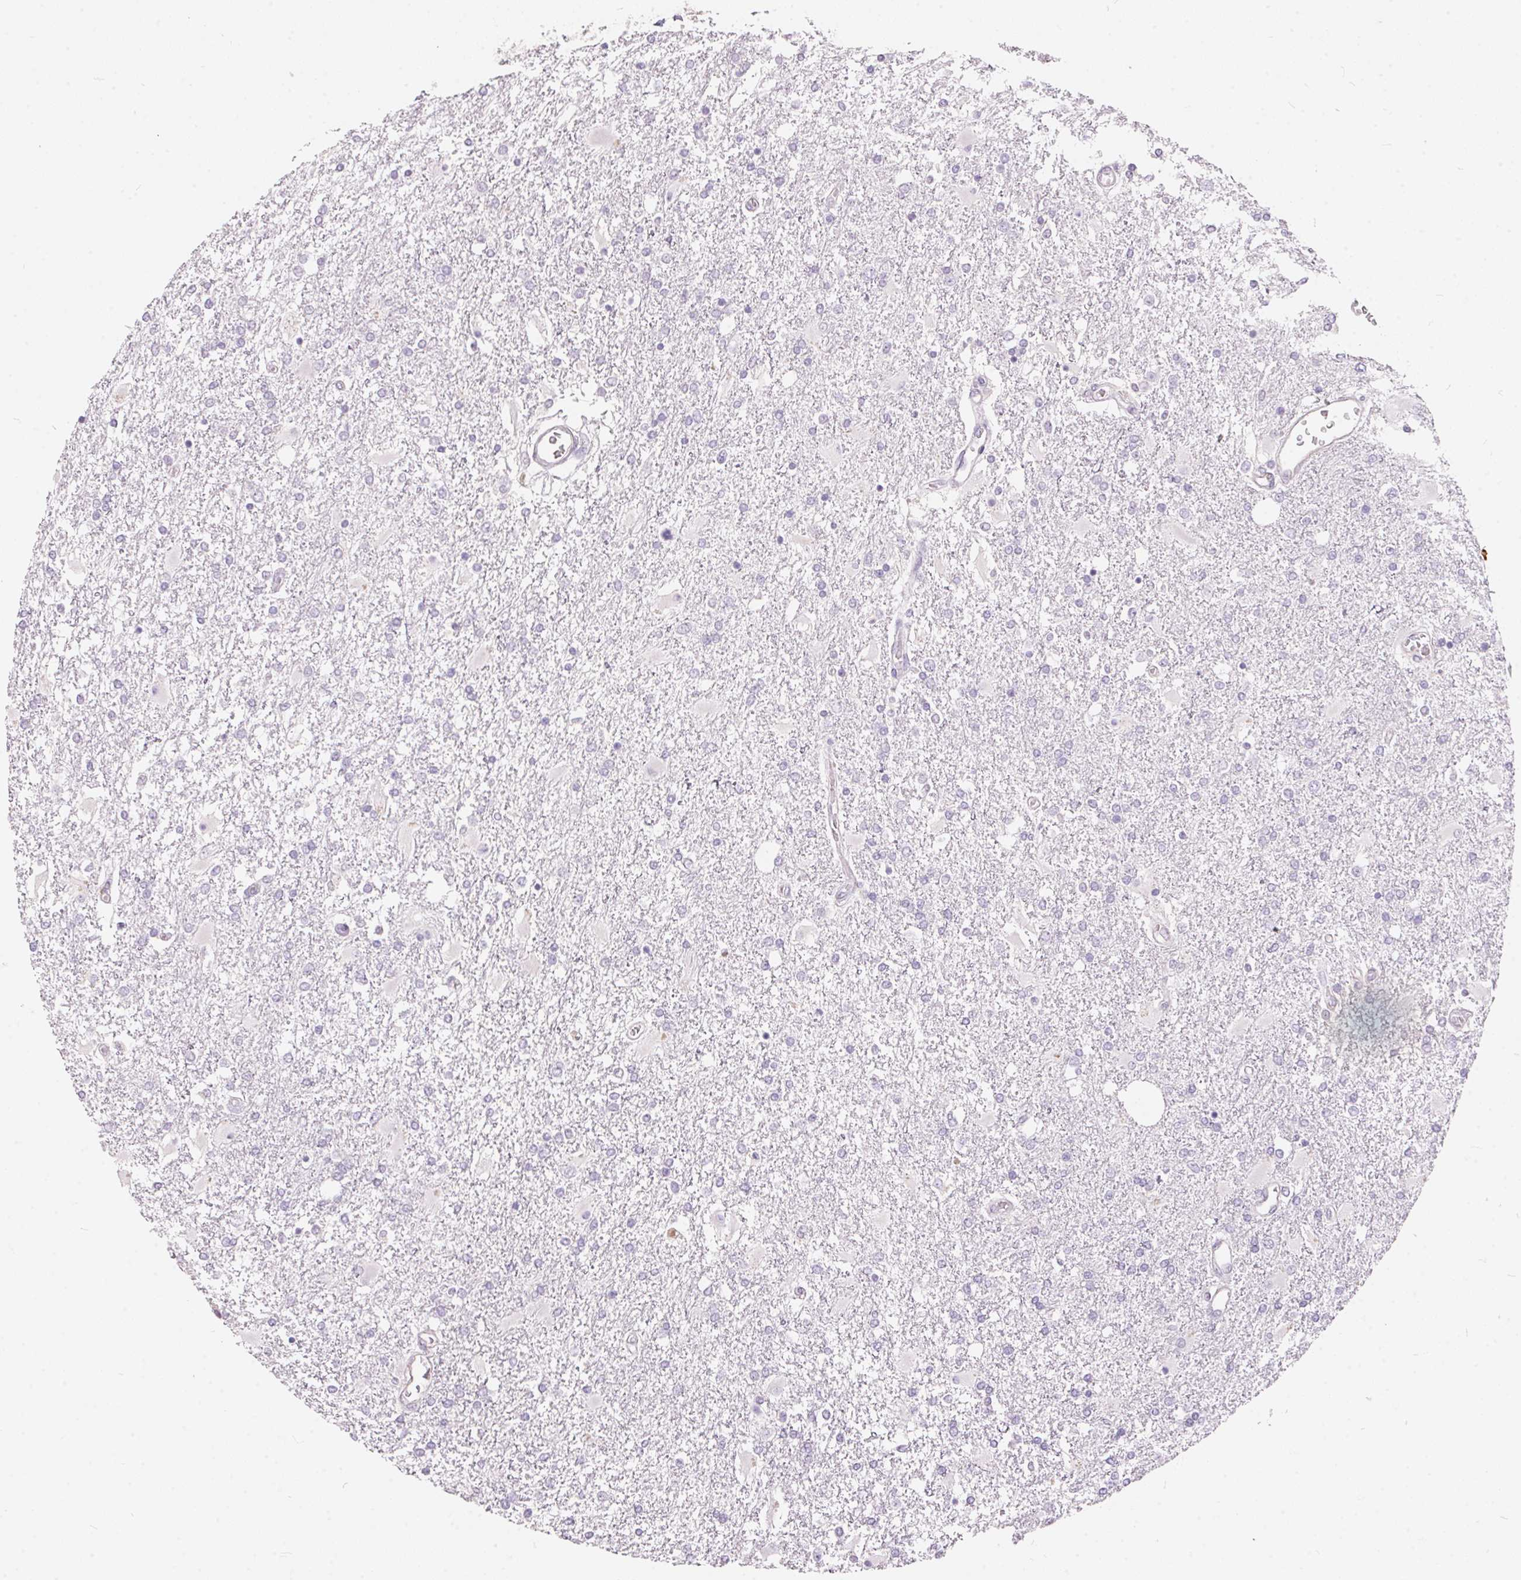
{"staining": {"intensity": "negative", "quantity": "none", "location": "none"}, "tissue": "glioma", "cell_type": "Tumor cells", "image_type": "cancer", "snomed": [{"axis": "morphology", "description": "Glioma, malignant, High grade"}, {"axis": "topography", "description": "Cerebral cortex"}], "caption": "Tumor cells show no significant protein expression in malignant high-grade glioma.", "gene": "SERPINB1", "patient": {"sex": "male", "age": 79}}